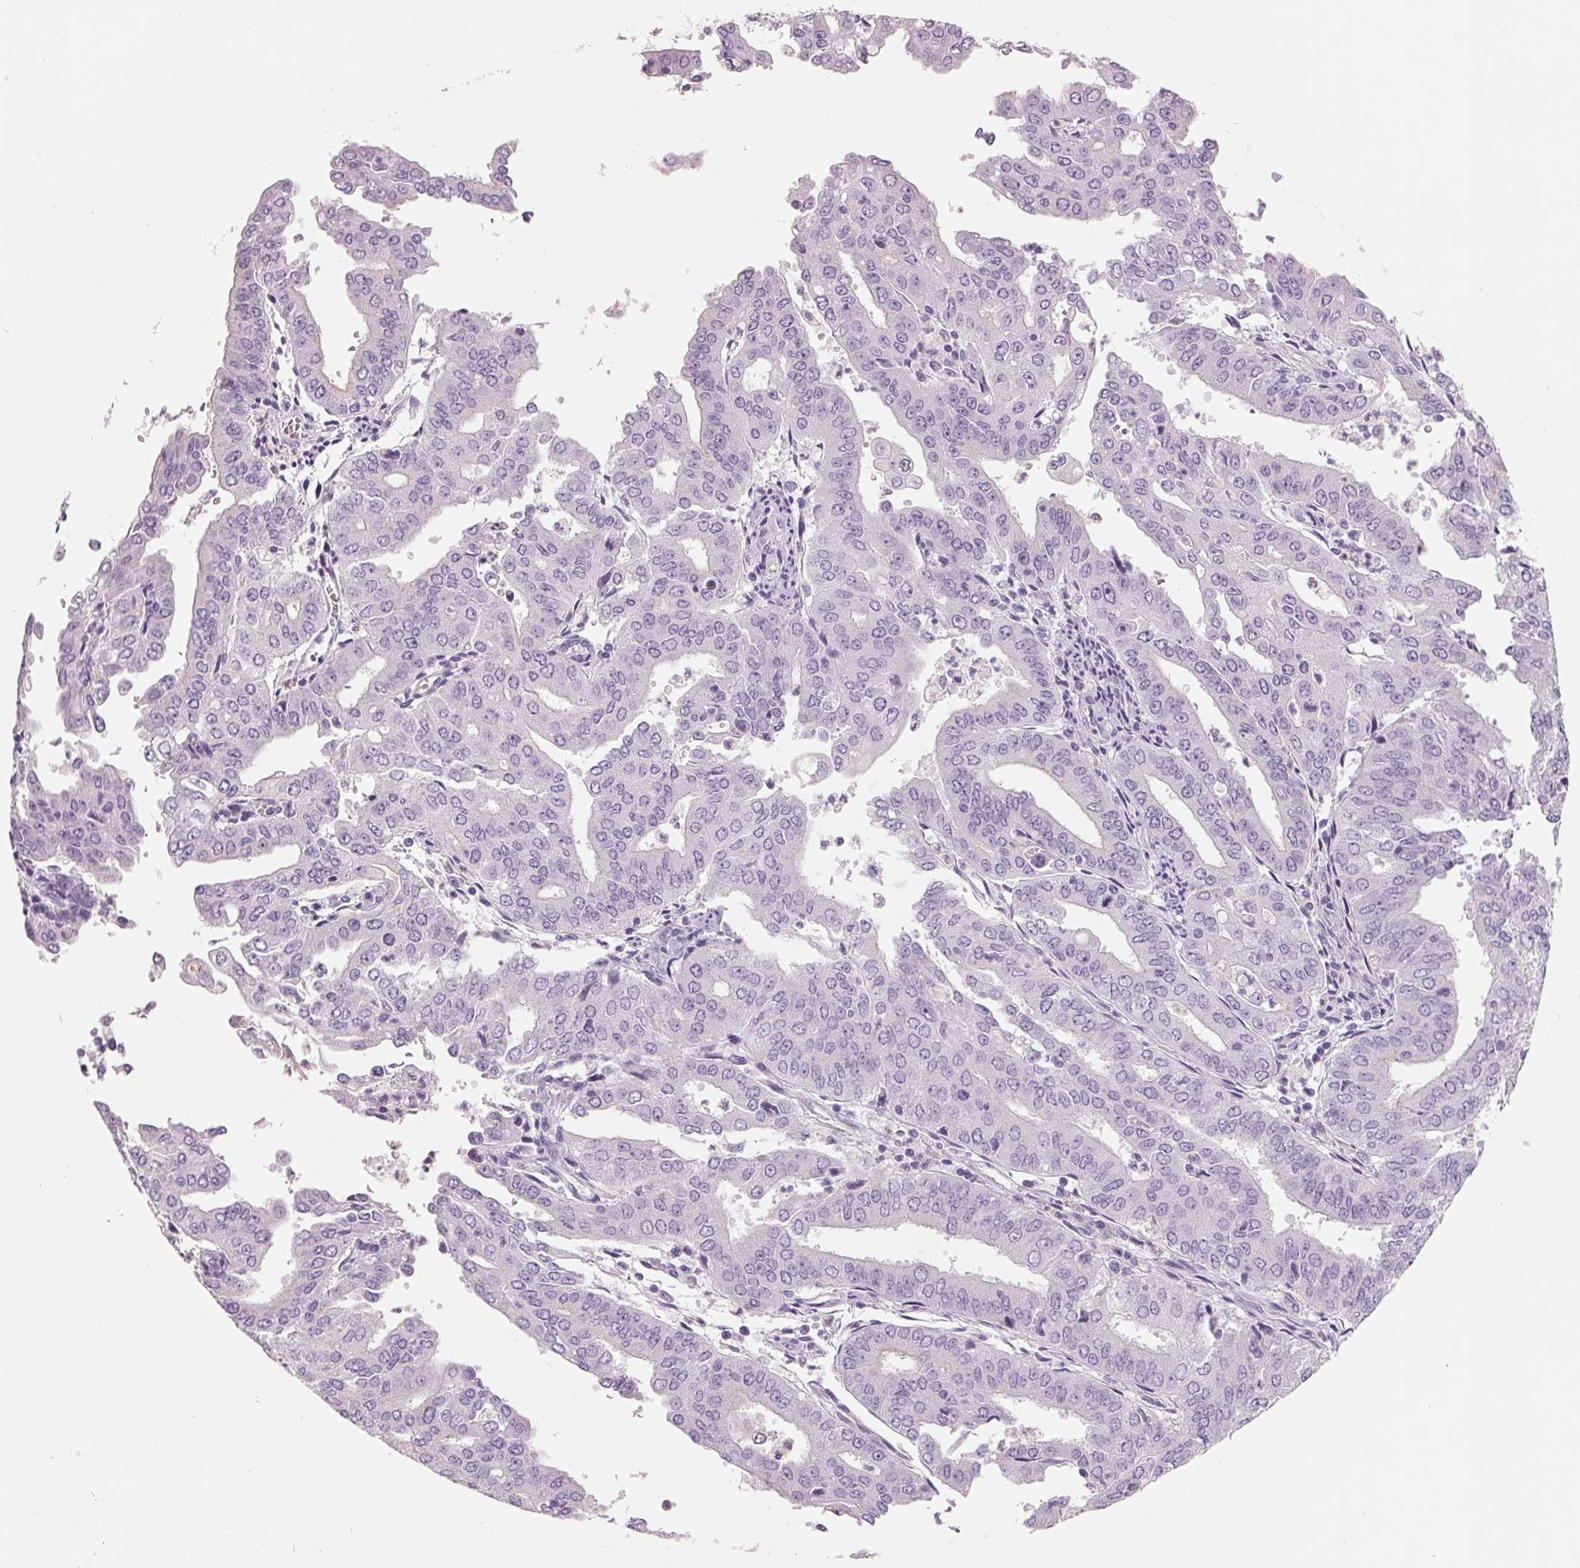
{"staining": {"intensity": "negative", "quantity": "none", "location": "none"}, "tissue": "cervical cancer", "cell_type": "Tumor cells", "image_type": "cancer", "snomed": [{"axis": "morphology", "description": "Adenocarcinoma, NOS"}, {"axis": "topography", "description": "Cervix"}], "caption": "This is an immunohistochemistry photomicrograph of adenocarcinoma (cervical). There is no positivity in tumor cells.", "gene": "FTCD", "patient": {"sex": "female", "age": 56}}